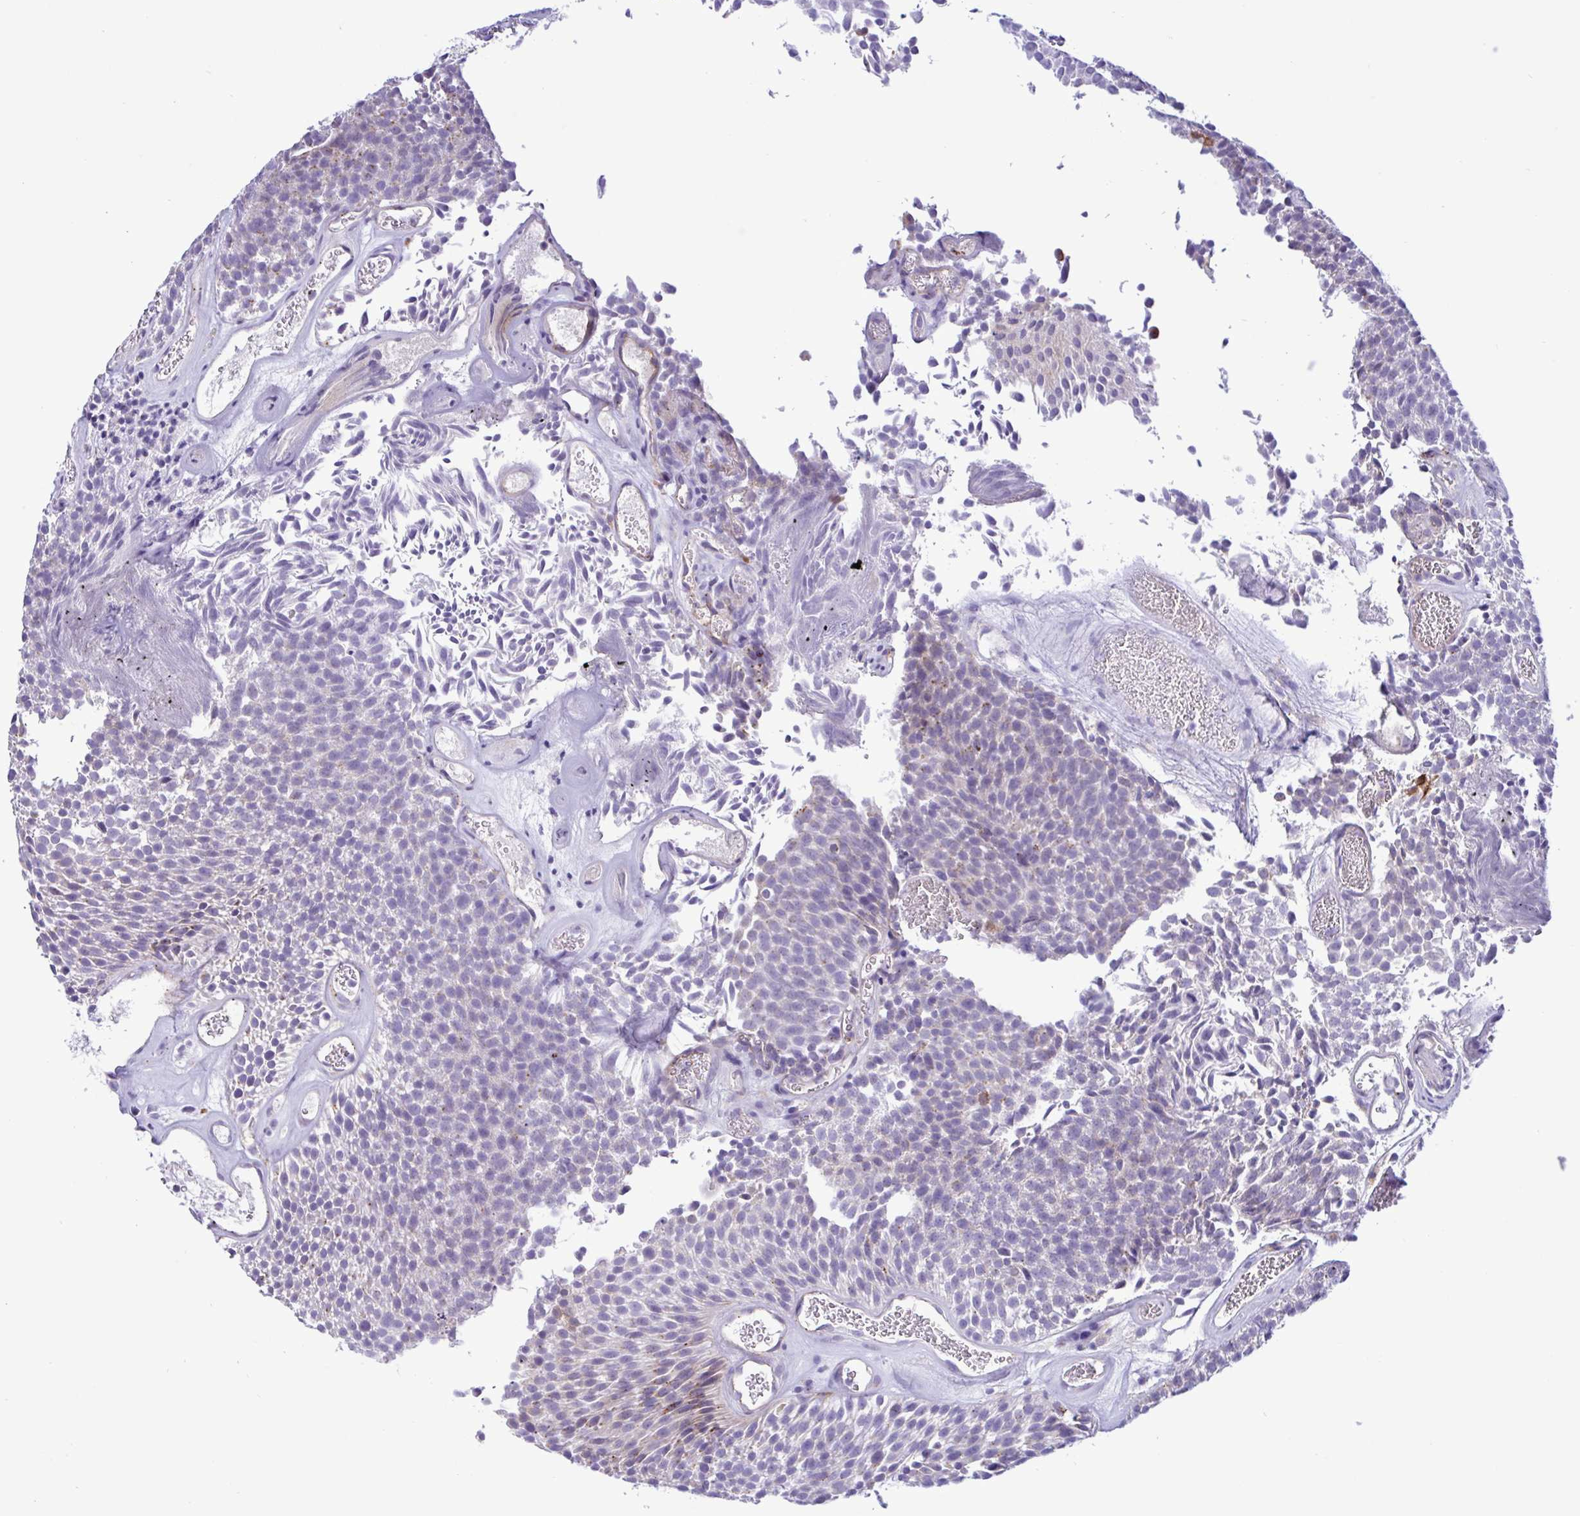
{"staining": {"intensity": "negative", "quantity": "none", "location": "none"}, "tissue": "urothelial cancer", "cell_type": "Tumor cells", "image_type": "cancer", "snomed": [{"axis": "morphology", "description": "Urothelial carcinoma, Low grade"}, {"axis": "topography", "description": "Urinary bladder"}], "caption": "This is an immunohistochemistry (IHC) micrograph of urothelial cancer. There is no expression in tumor cells.", "gene": "SREBF1", "patient": {"sex": "female", "age": 79}}